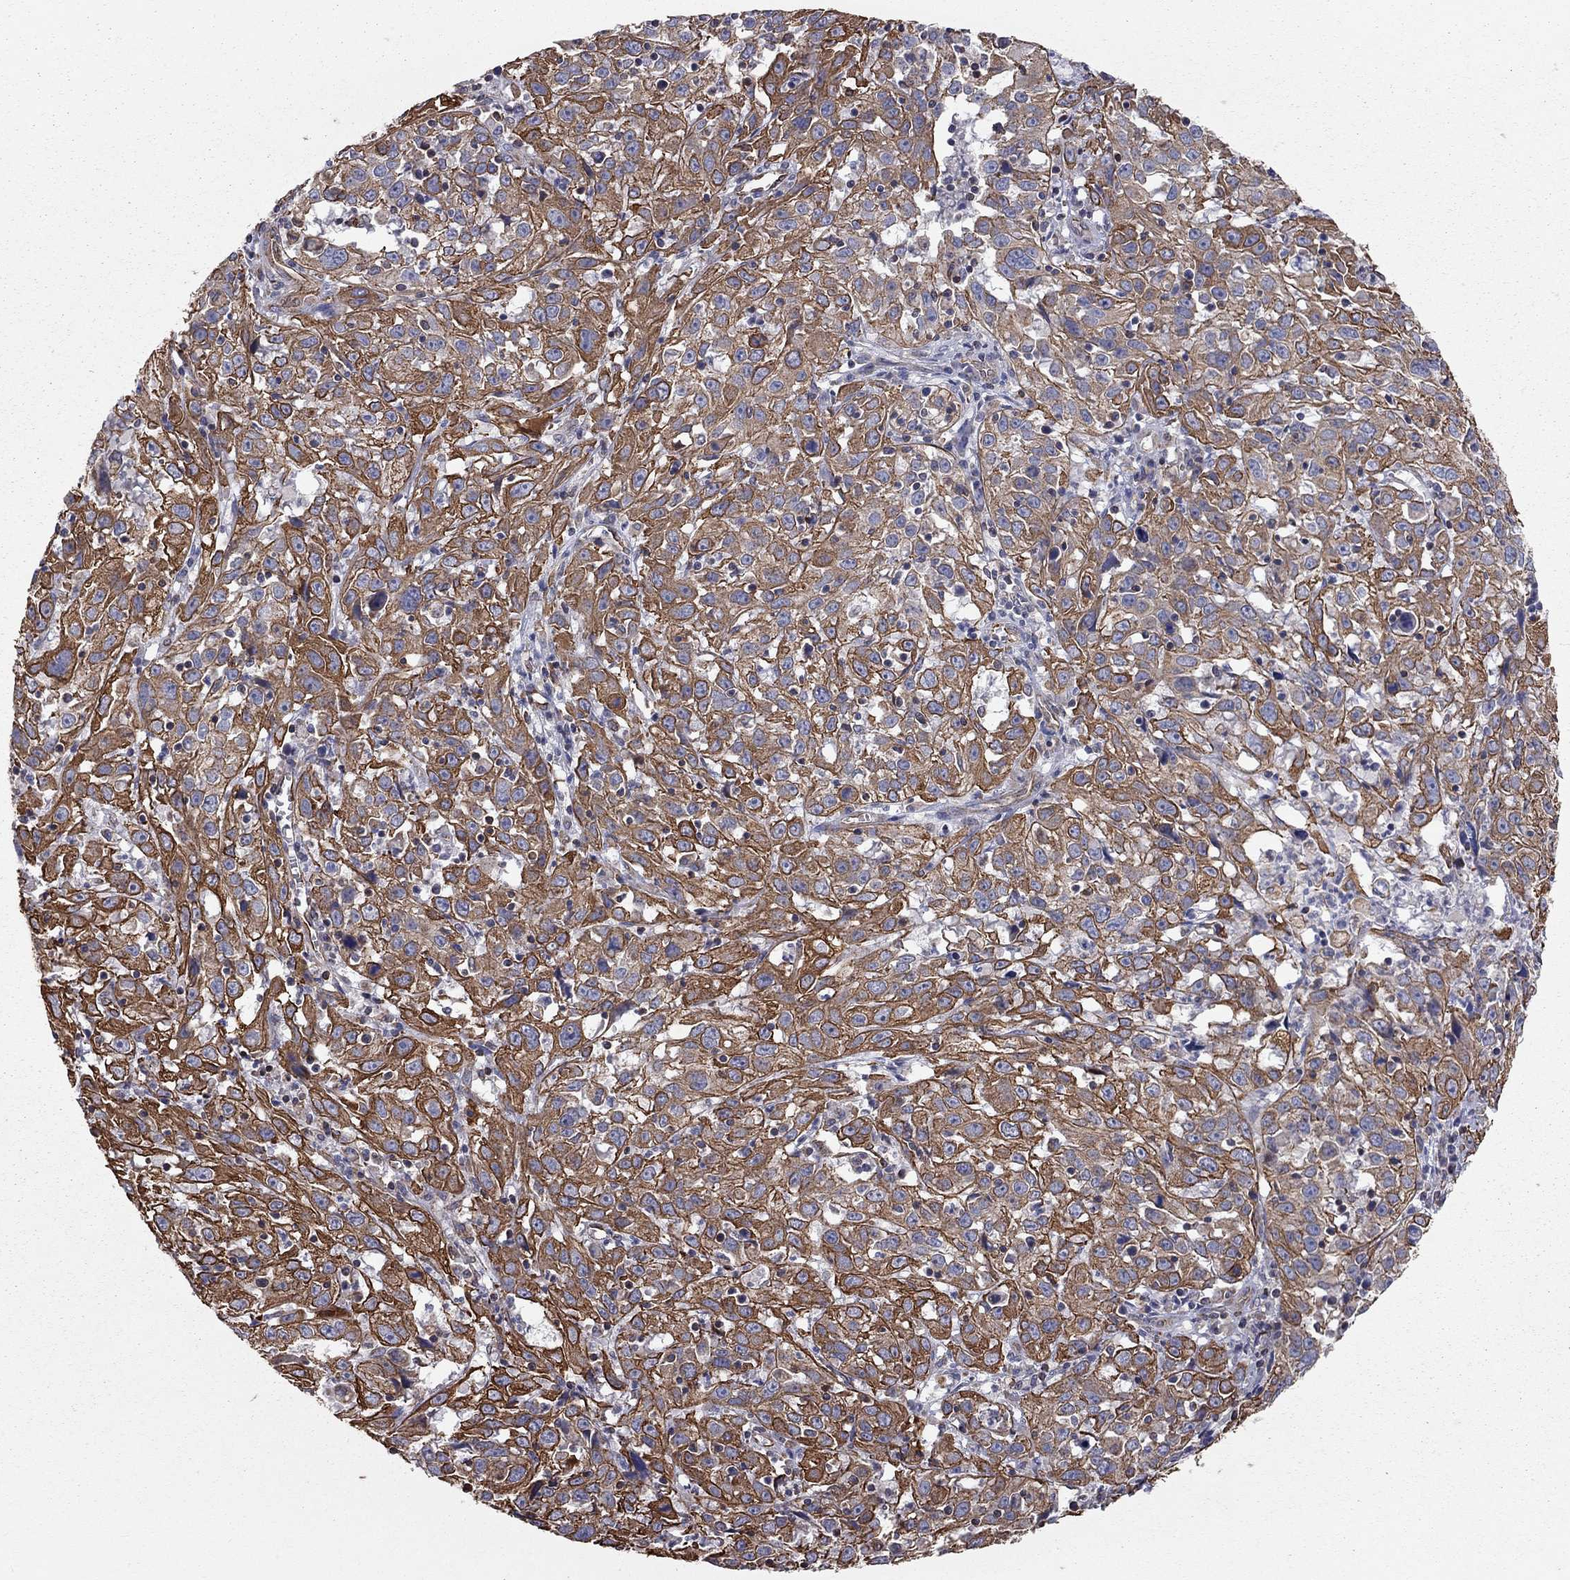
{"staining": {"intensity": "strong", "quantity": "25%-75%", "location": "cytoplasmic/membranous"}, "tissue": "cervical cancer", "cell_type": "Tumor cells", "image_type": "cancer", "snomed": [{"axis": "morphology", "description": "Squamous cell carcinoma, NOS"}, {"axis": "topography", "description": "Cervix"}], "caption": "Immunohistochemical staining of cervical cancer (squamous cell carcinoma) reveals strong cytoplasmic/membranous protein positivity in about 25%-75% of tumor cells.", "gene": "BICDL2", "patient": {"sex": "female", "age": 32}}